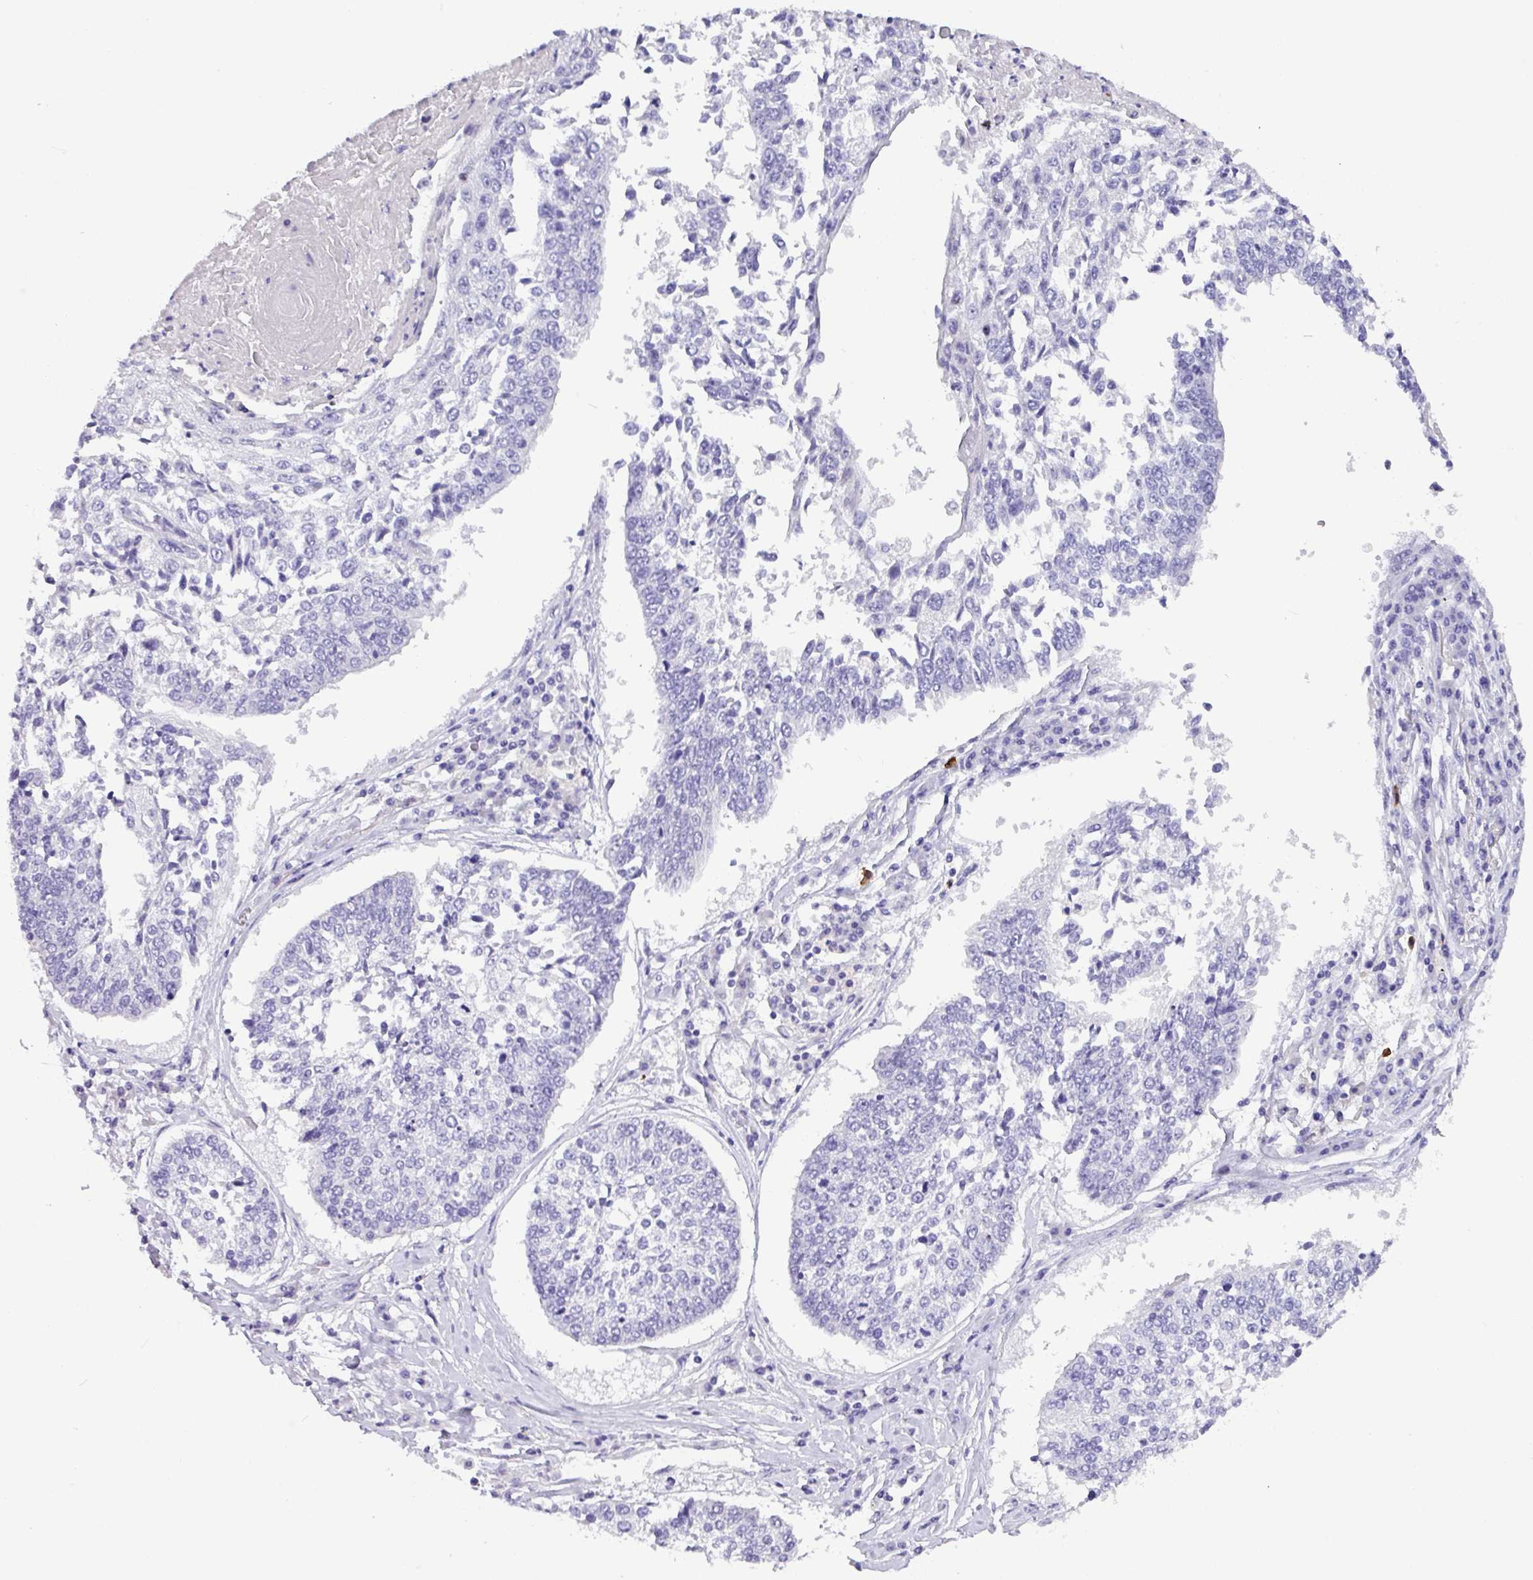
{"staining": {"intensity": "negative", "quantity": "none", "location": "none"}, "tissue": "lung cancer", "cell_type": "Tumor cells", "image_type": "cancer", "snomed": [{"axis": "morphology", "description": "Normal tissue, NOS"}, {"axis": "morphology", "description": "Squamous cell carcinoma, NOS"}, {"axis": "topography", "description": "Cartilage tissue"}, {"axis": "topography", "description": "Bronchus"}, {"axis": "topography", "description": "Lung"}, {"axis": "topography", "description": "Peripheral nerve tissue"}], "caption": "Immunohistochemistry of human lung cancer (squamous cell carcinoma) displays no expression in tumor cells. (DAB (3,3'-diaminobenzidine) immunohistochemistry (IHC) visualized using brightfield microscopy, high magnification).", "gene": "MRM2", "patient": {"sex": "female", "age": 49}}